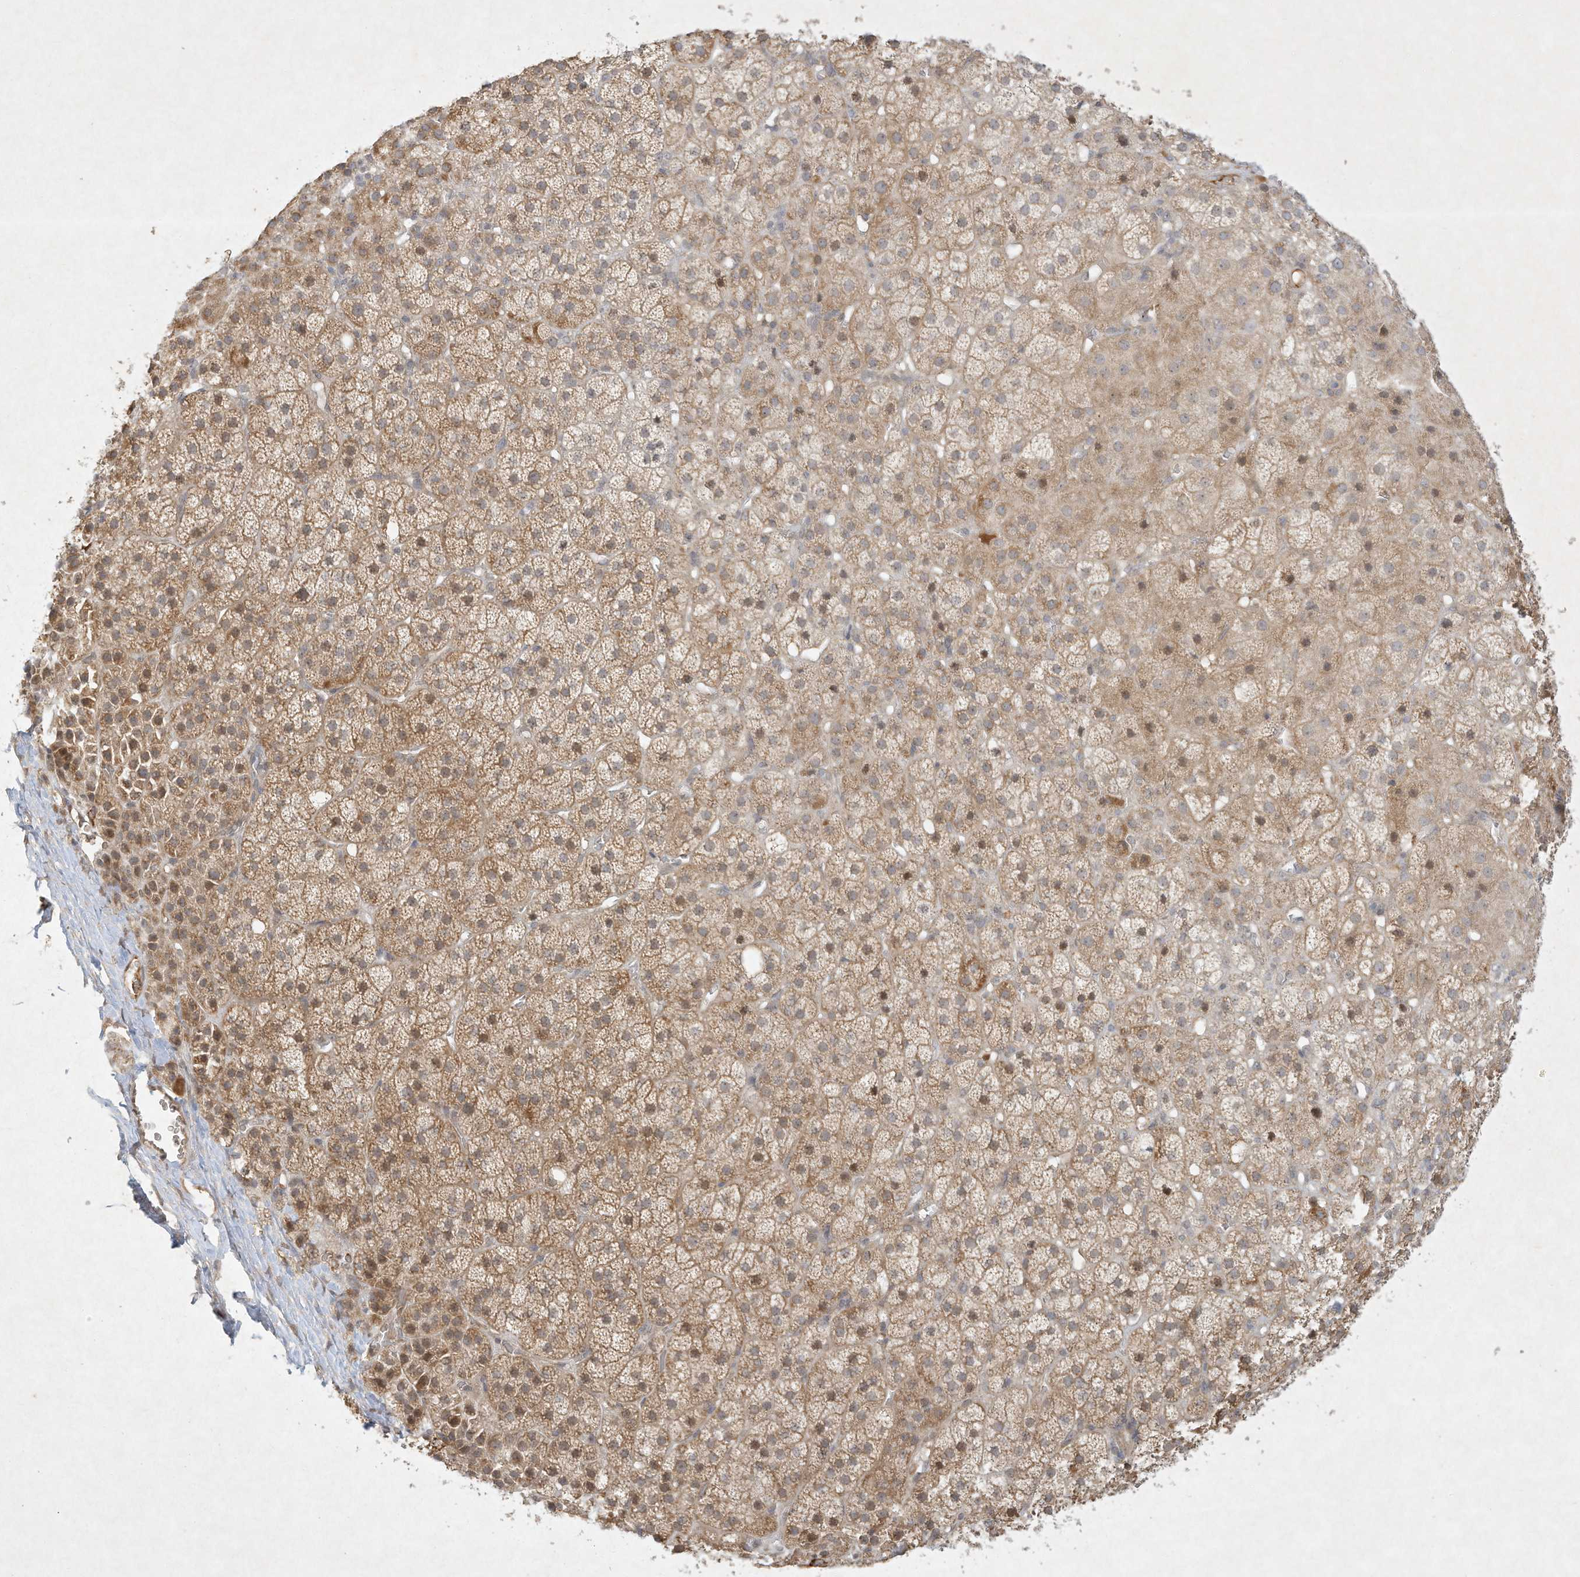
{"staining": {"intensity": "weak", "quantity": ">75%", "location": "cytoplasmic/membranous"}, "tissue": "adrenal gland", "cell_type": "Glandular cells", "image_type": "normal", "snomed": [{"axis": "morphology", "description": "Normal tissue, NOS"}, {"axis": "topography", "description": "Adrenal gland"}], "caption": "DAB immunohistochemical staining of unremarkable adrenal gland shows weak cytoplasmic/membranous protein positivity in approximately >75% of glandular cells. (DAB = brown stain, brightfield microscopy at high magnification).", "gene": "BTRC", "patient": {"sex": "female", "age": 57}}